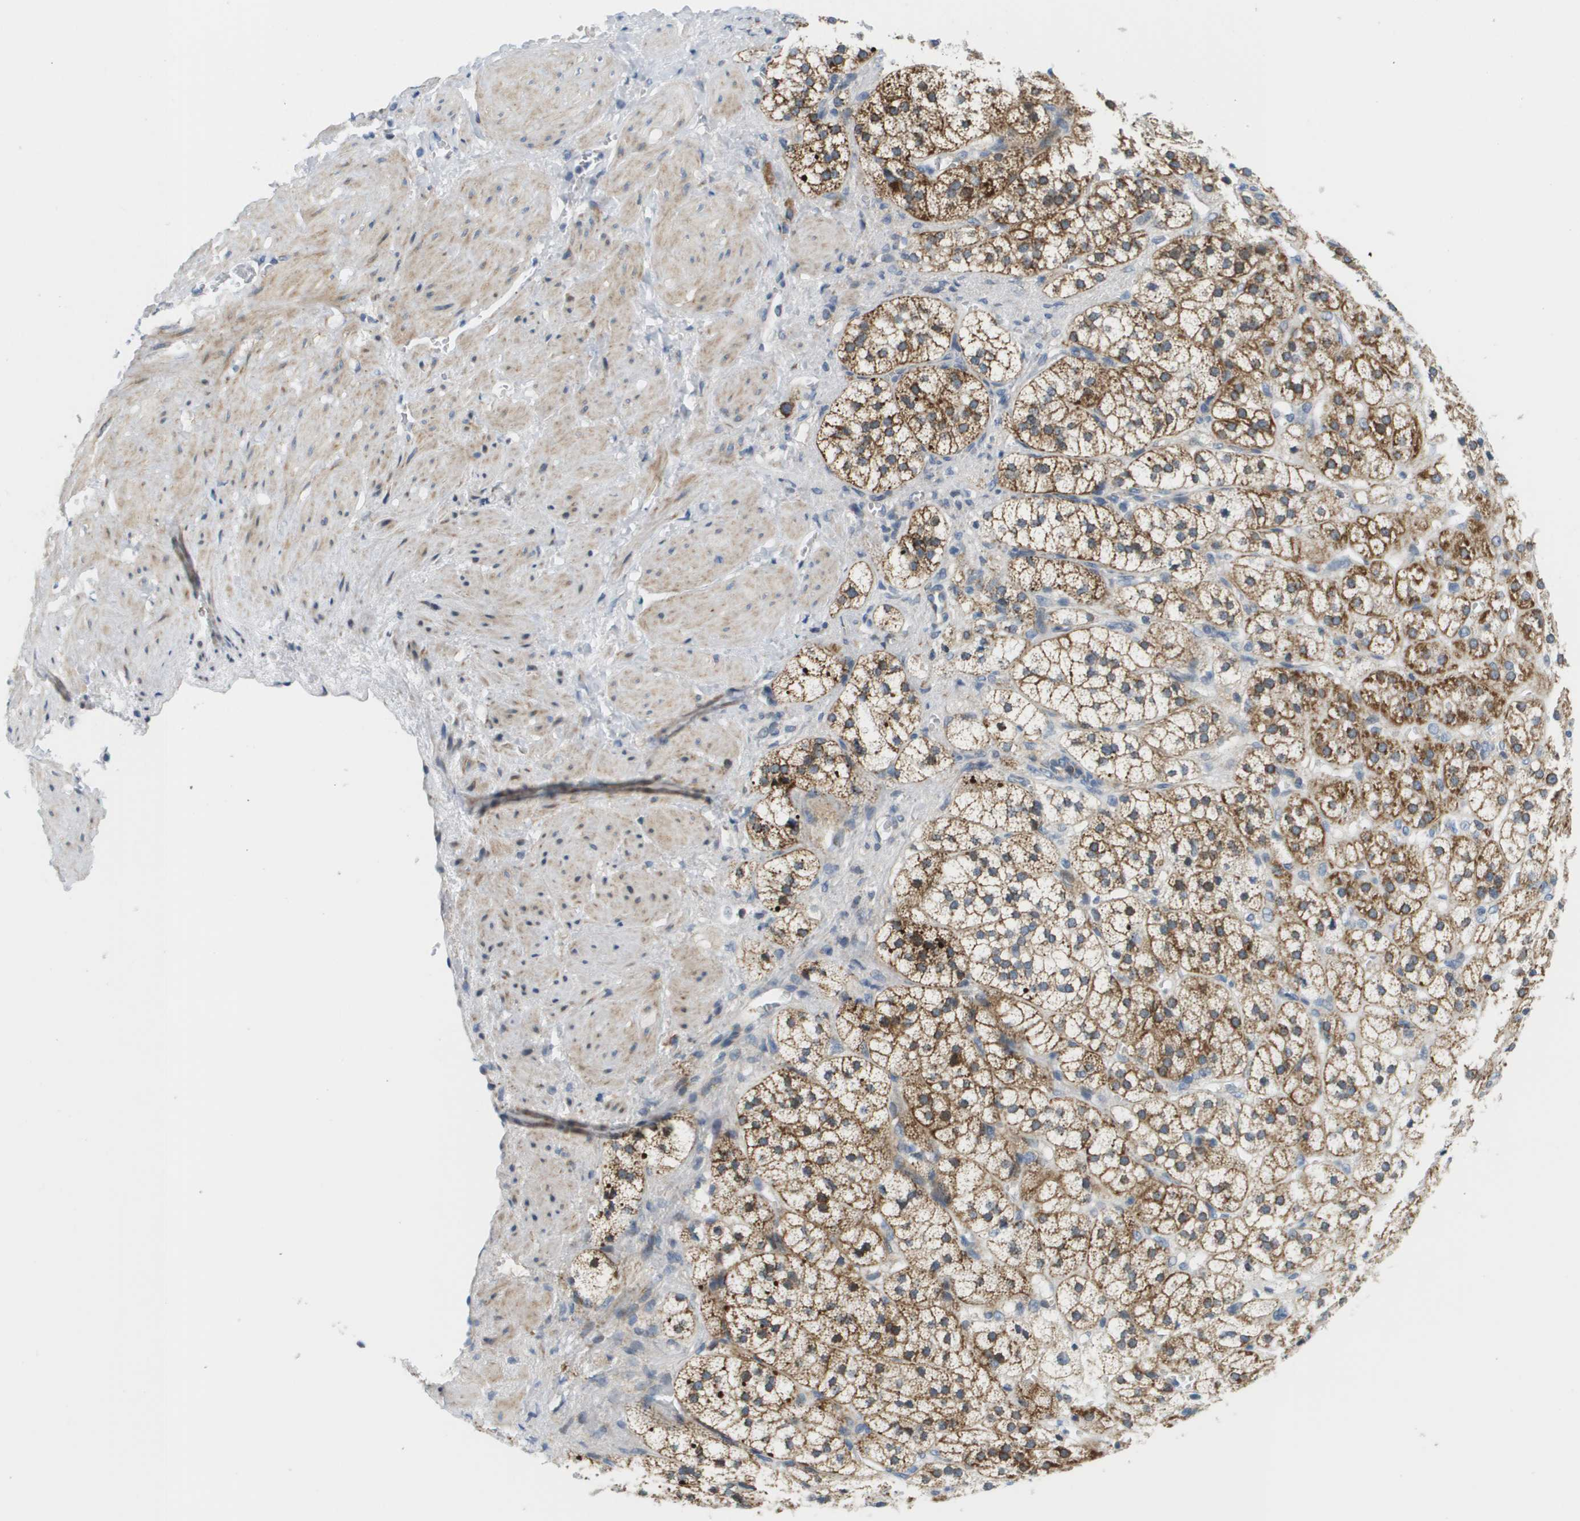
{"staining": {"intensity": "strong", "quantity": ">75%", "location": "cytoplasmic/membranous"}, "tissue": "adrenal gland", "cell_type": "Glandular cells", "image_type": "normal", "snomed": [{"axis": "morphology", "description": "Normal tissue, NOS"}, {"axis": "topography", "description": "Adrenal gland"}], "caption": "Brown immunohistochemical staining in benign adrenal gland exhibits strong cytoplasmic/membranous staining in approximately >75% of glandular cells. Using DAB (3,3'-diaminobenzidine) (brown) and hematoxylin (blue) stains, captured at high magnification using brightfield microscopy.", "gene": "KRT23", "patient": {"sex": "male", "age": 56}}